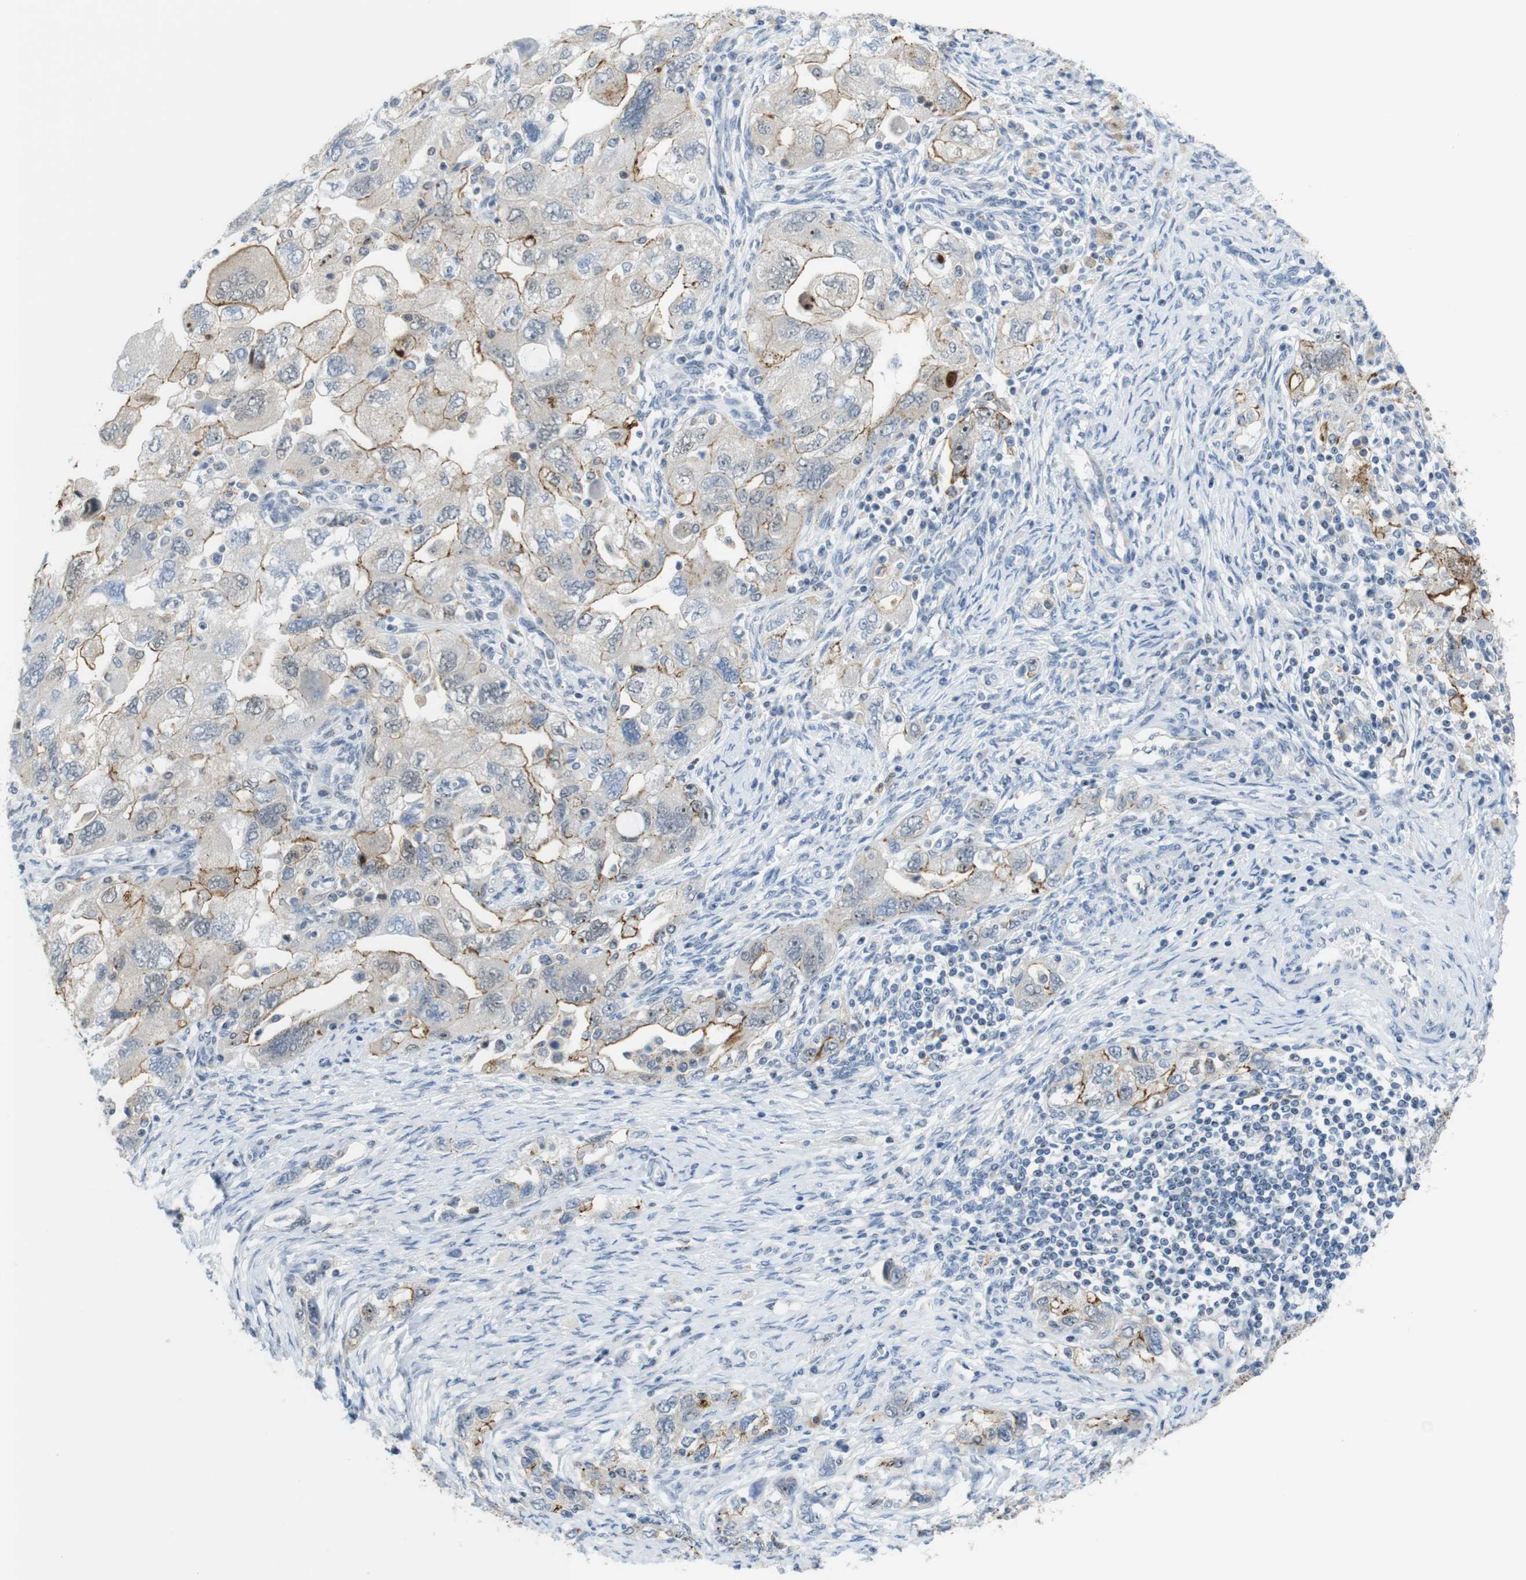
{"staining": {"intensity": "weak", "quantity": "25%-75%", "location": "cytoplasmic/membranous"}, "tissue": "ovarian cancer", "cell_type": "Tumor cells", "image_type": "cancer", "snomed": [{"axis": "morphology", "description": "Carcinoma, NOS"}, {"axis": "morphology", "description": "Cystadenocarcinoma, serous, NOS"}, {"axis": "topography", "description": "Ovary"}], "caption": "Human ovarian cancer stained with a protein marker displays weak staining in tumor cells.", "gene": "TJP3", "patient": {"sex": "female", "age": 69}}